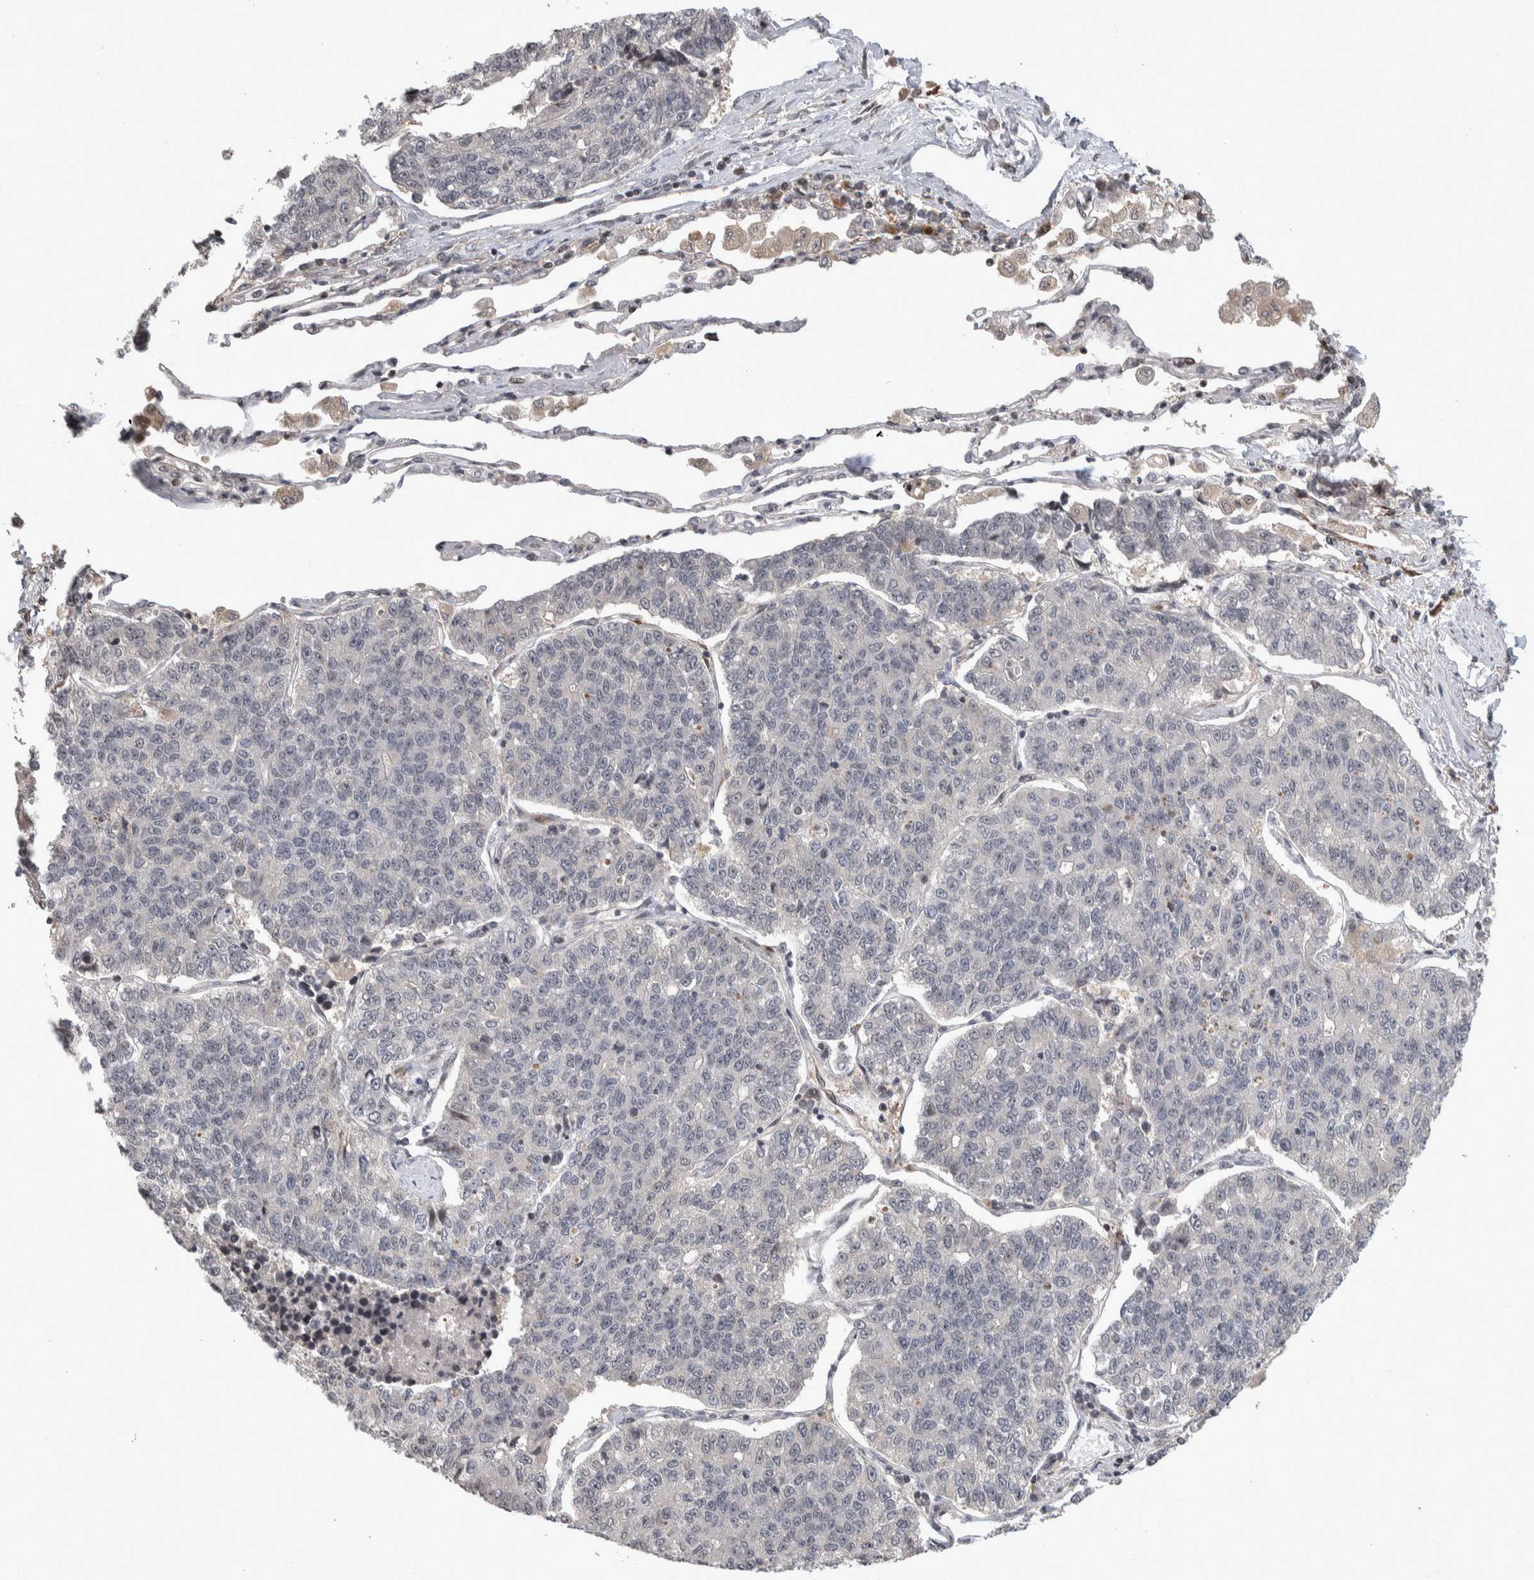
{"staining": {"intensity": "negative", "quantity": "none", "location": "none"}, "tissue": "lung cancer", "cell_type": "Tumor cells", "image_type": "cancer", "snomed": [{"axis": "morphology", "description": "Adenocarcinoma, NOS"}, {"axis": "topography", "description": "Lung"}], "caption": "There is no significant positivity in tumor cells of lung cancer (adenocarcinoma). Nuclei are stained in blue.", "gene": "ZSCAN21", "patient": {"sex": "male", "age": 49}}